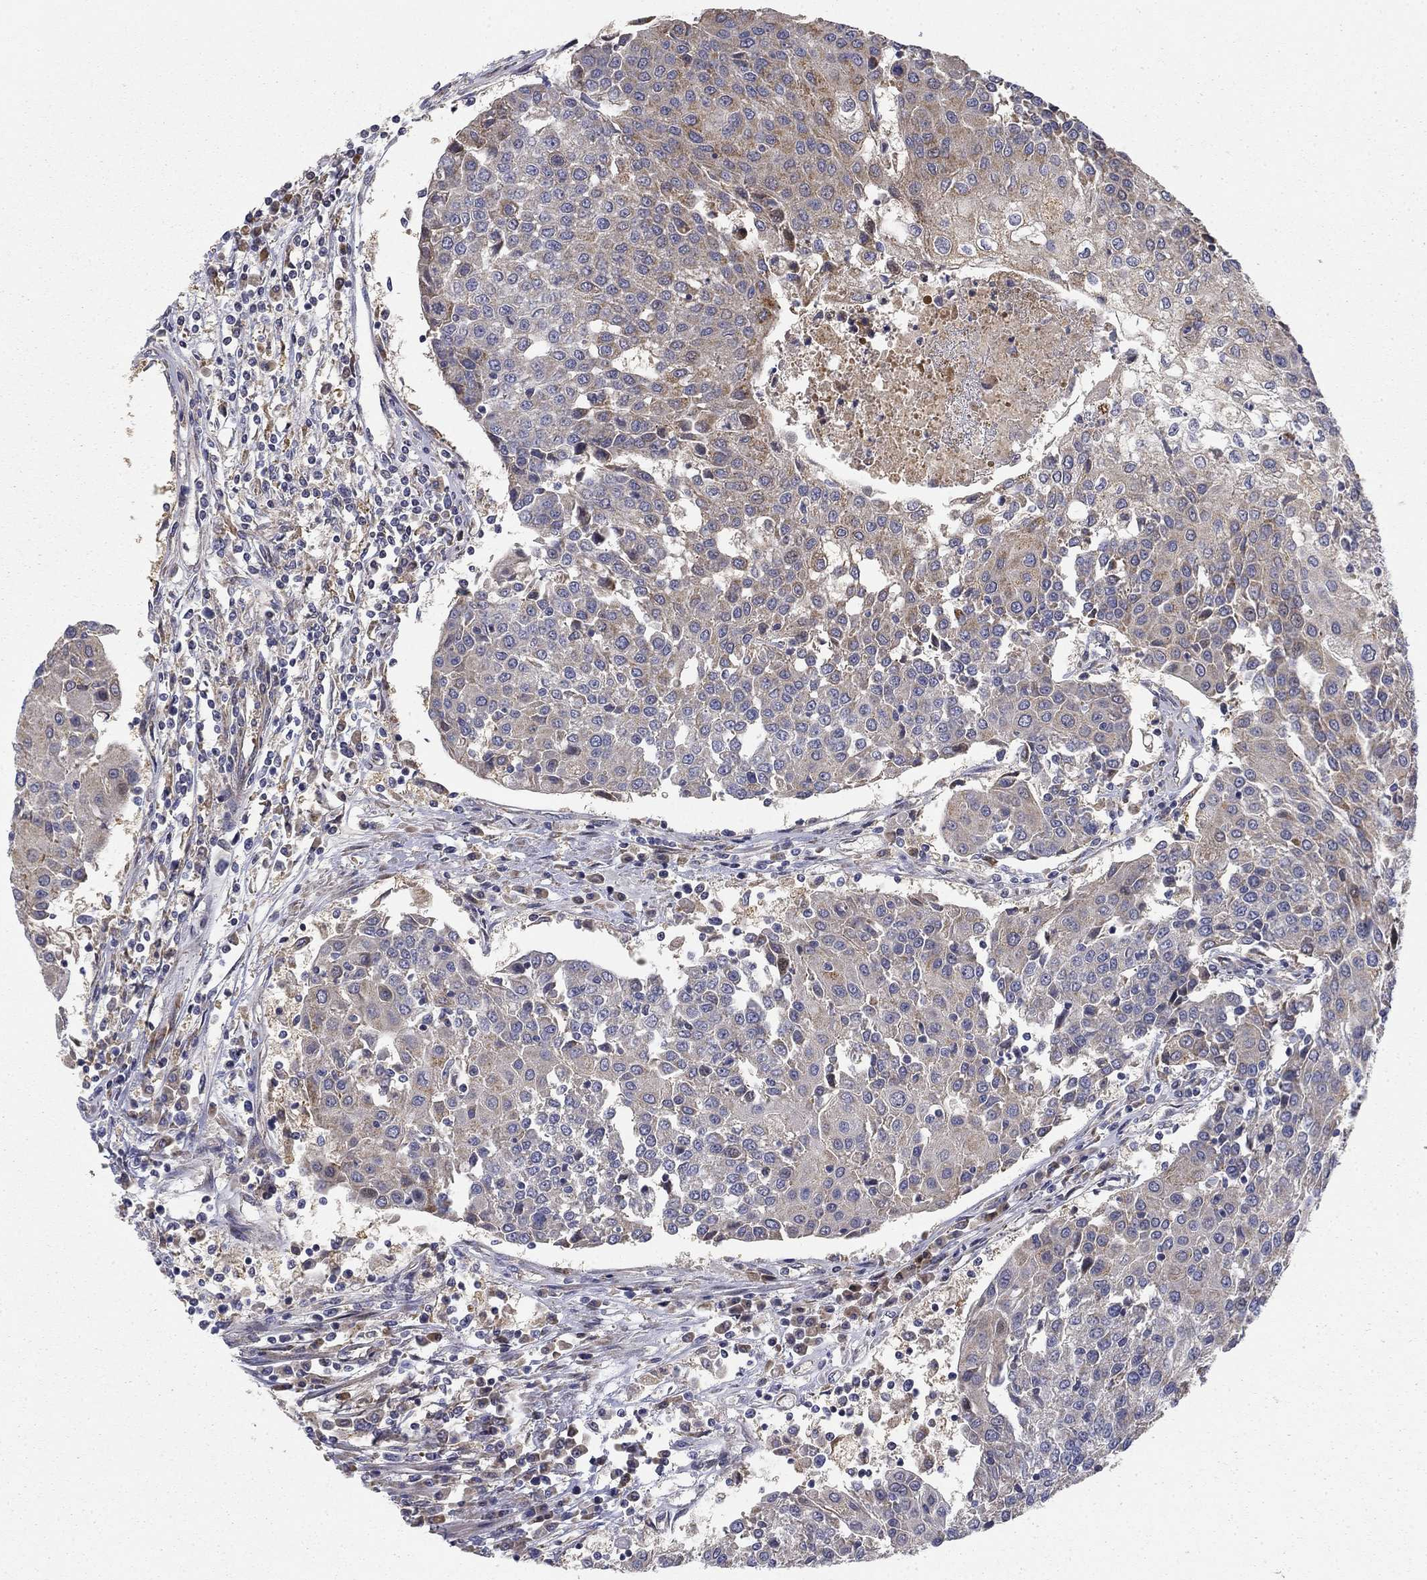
{"staining": {"intensity": "weak", "quantity": "<25%", "location": "cytoplasmic/membranous"}, "tissue": "urothelial cancer", "cell_type": "Tumor cells", "image_type": "cancer", "snomed": [{"axis": "morphology", "description": "Urothelial carcinoma, High grade"}, {"axis": "topography", "description": "Urinary bladder"}], "caption": "DAB (3,3'-diaminobenzidine) immunohistochemical staining of human urothelial carcinoma (high-grade) reveals no significant positivity in tumor cells.", "gene": "MMAA", "patient": {"sex": "female", "age": 85}}